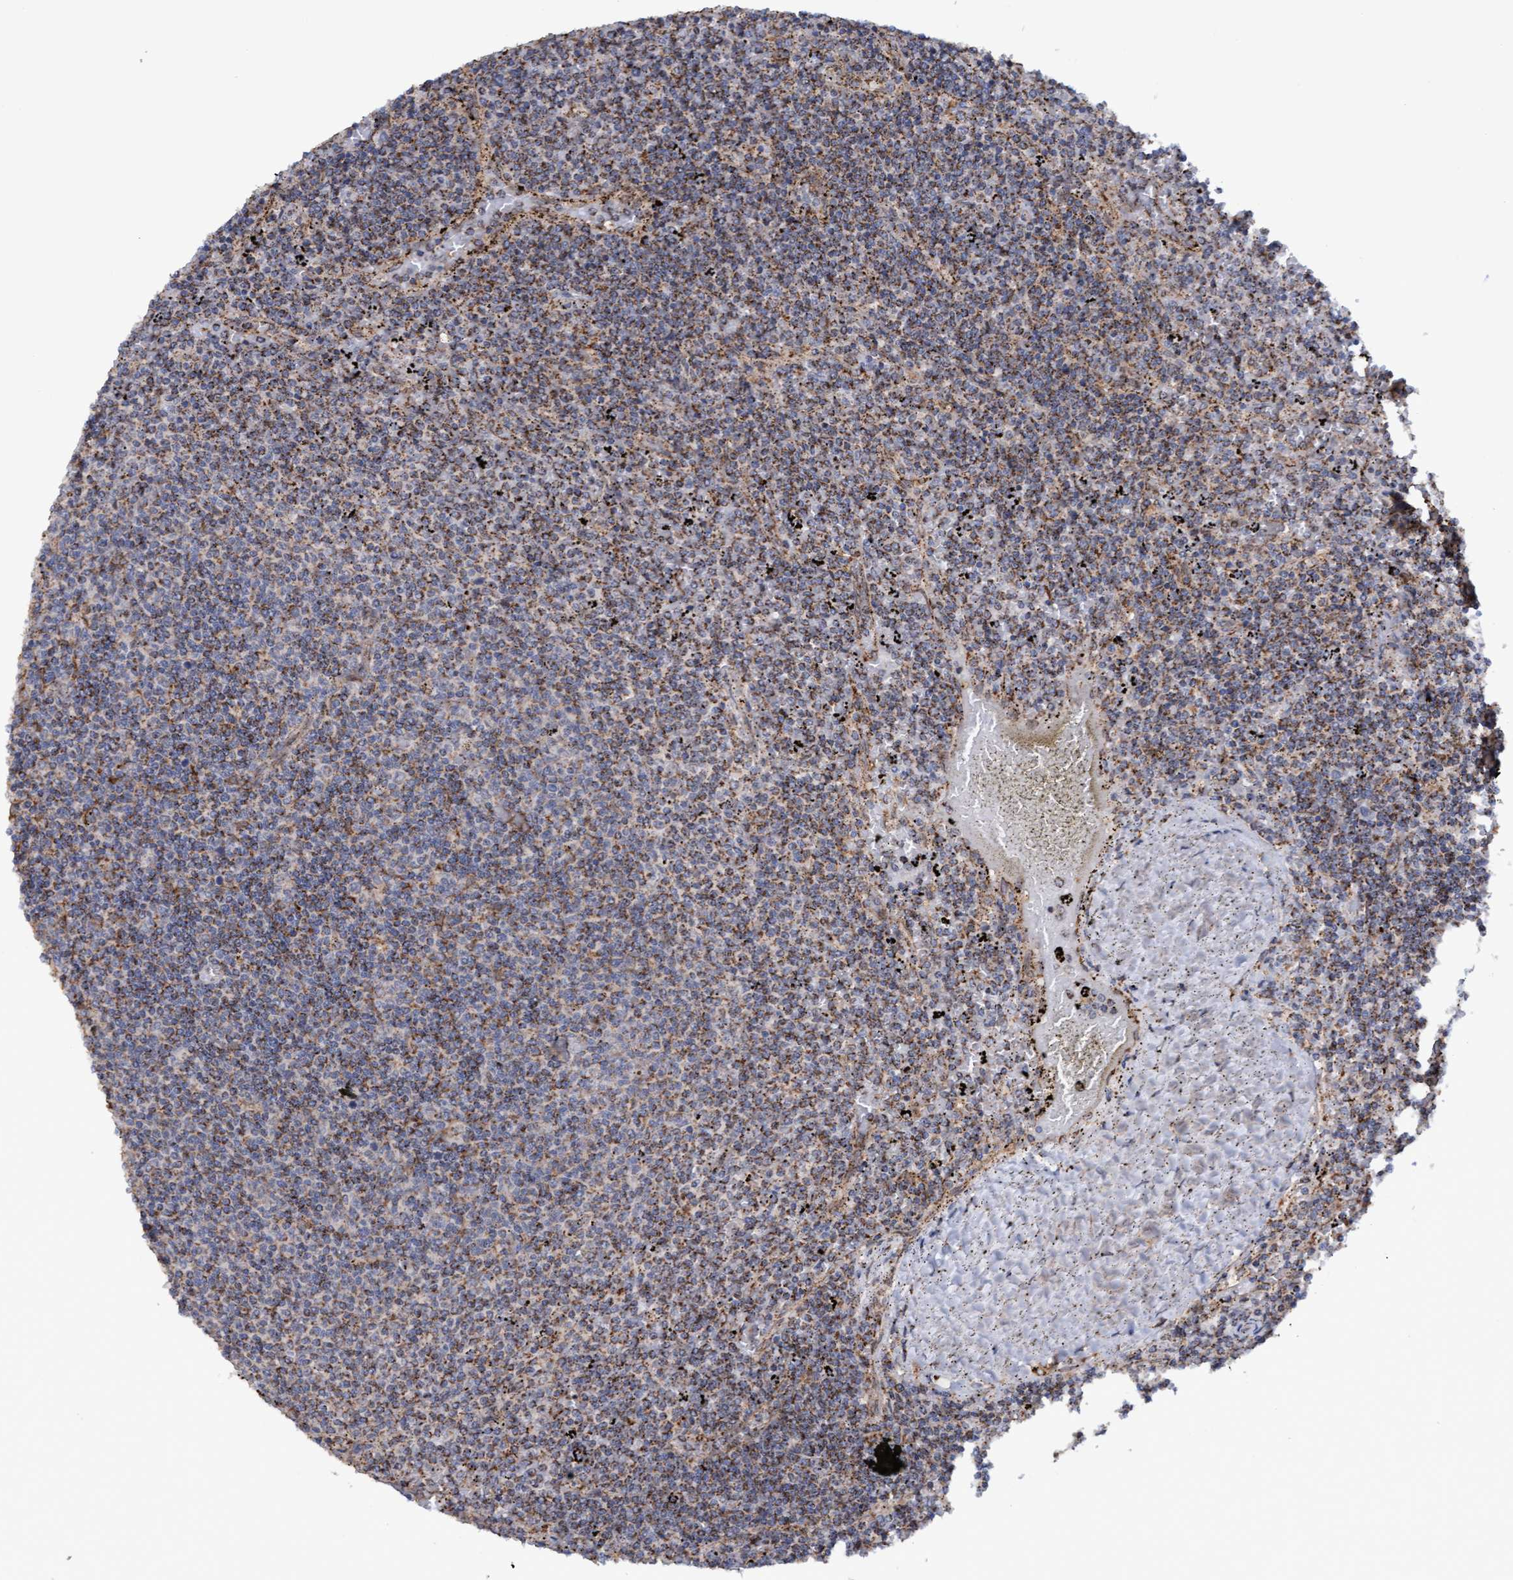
{"staining": {"intensity": "weak", "quantity": ">75%", "location": "cytoplasmic/membranous"}, "tissue": "lymphoma", "cell_type": "Tumor cells", "image_type": "cancer", "snomed": [{"axis": "morphology", "description": "Malignant lymphoma, non-Hodgkin's type, Low grade"}, {"axis": "topography", "description": "Spleen"}], "caption": "Malignant lymphoma, non-Hodgkin's type (low-grade) stained for a protein (brown) displays weak cytoplasmic/membranous positive staining in approximately >75% of tumor cells.", "gene": "MGLL", "patient": {"sex": "female", "age": 50}}